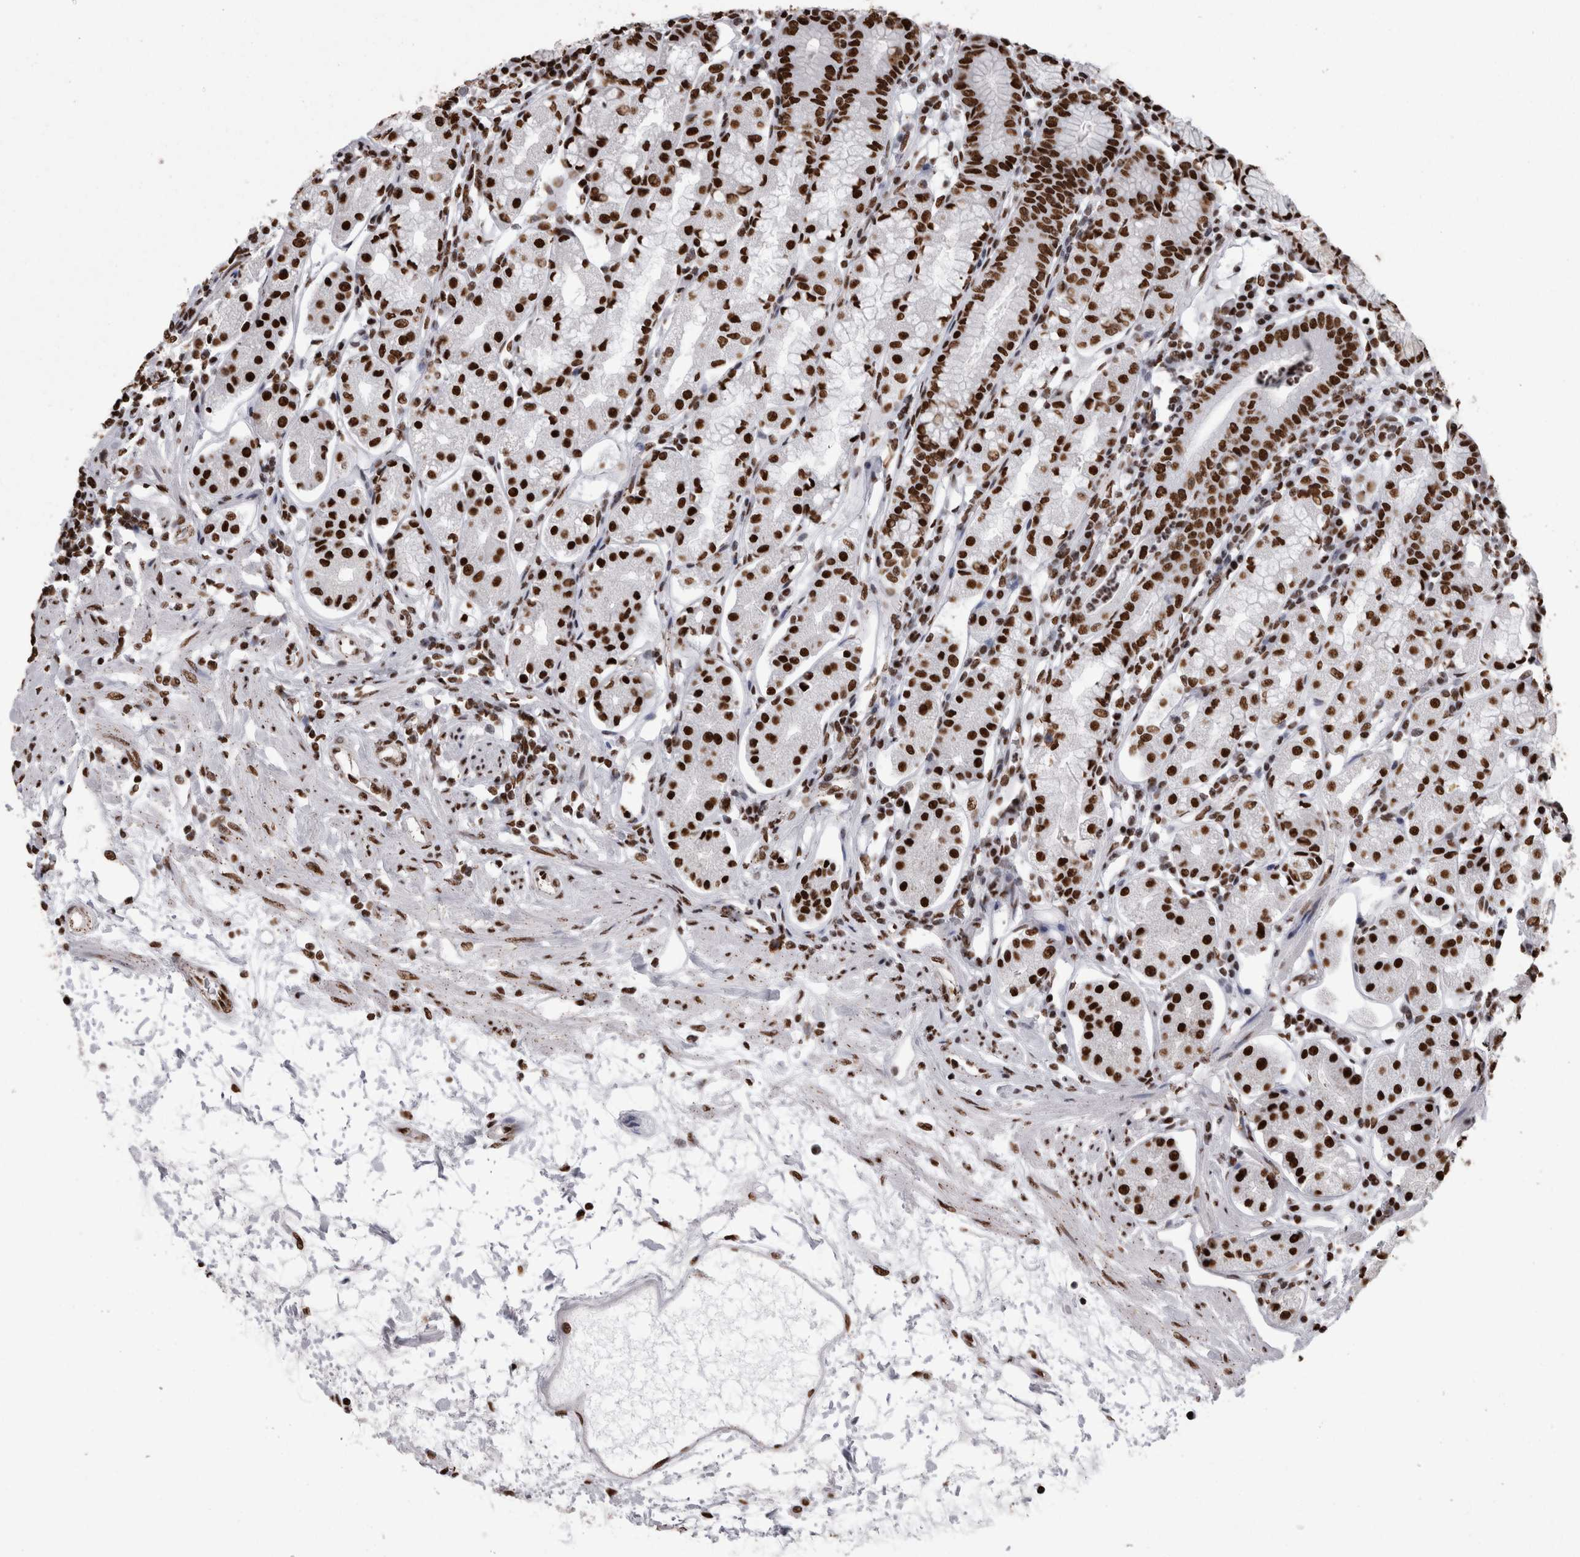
{"staining": {"intensity": "strong", "quantity": ">75%", "location": "nuclear"}, "tissue": "stomach", "cell_type": "Glandular cells", "image_type": "normal", "snomed": [{"axis": "morphology", "description": "Normal tissue, NOS"}, {"axis": "topography", "description": "Stomach"}, {"axis": "topography", "description": "Stomach, lower"}], "caption": "The histopathology image exhibits staining of normal stomach, revealing strong nuclear protein staining (brown color) within glandular cells.", "gene": "HNRNPM", "patient": {"sex": "female", "age": 56}}